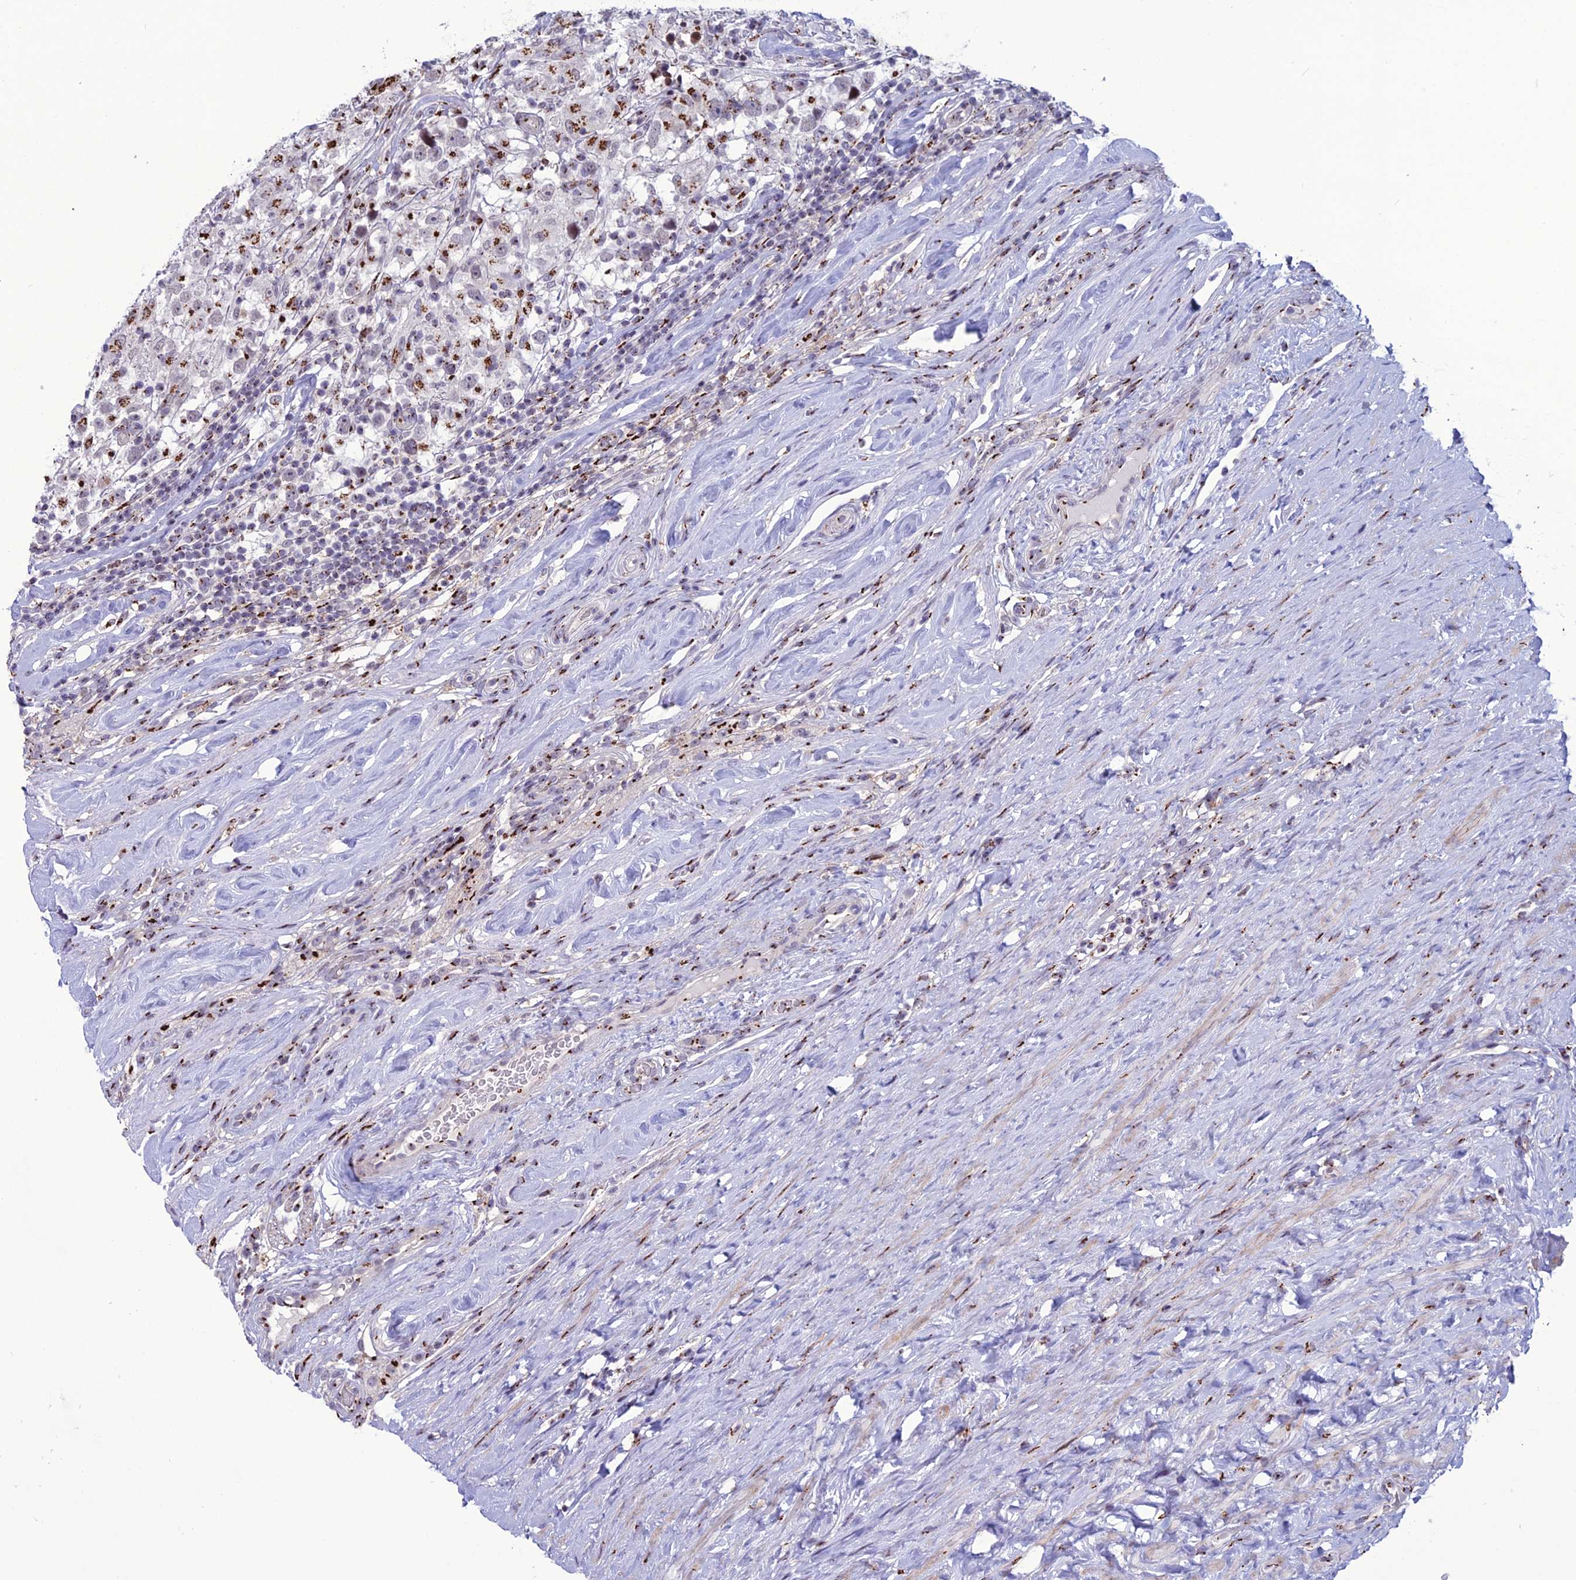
{"staining": {"intensity": "strong", "quantity": "25%-75%", "location": "cytoplasmic/membranous"}, "tissue": "testis cancer", "cell_type": "Tumor cells", "image_type": "cancer", "snomed": [{"axis": "morphology", "description": "Seminoma, NOS"}, {"axis": "topography", "description": "Testis"}], "caption": "This micrograph reveals seminoma (testis) stained with IHC to label a protein in brown. The cytoplasmic/membranous of tumor cells show strong positivity for the protein. Nuclei are counter-stained blue.", "gene": "PLEKHA4", "patient": {"sex": "male", "age": 46}}